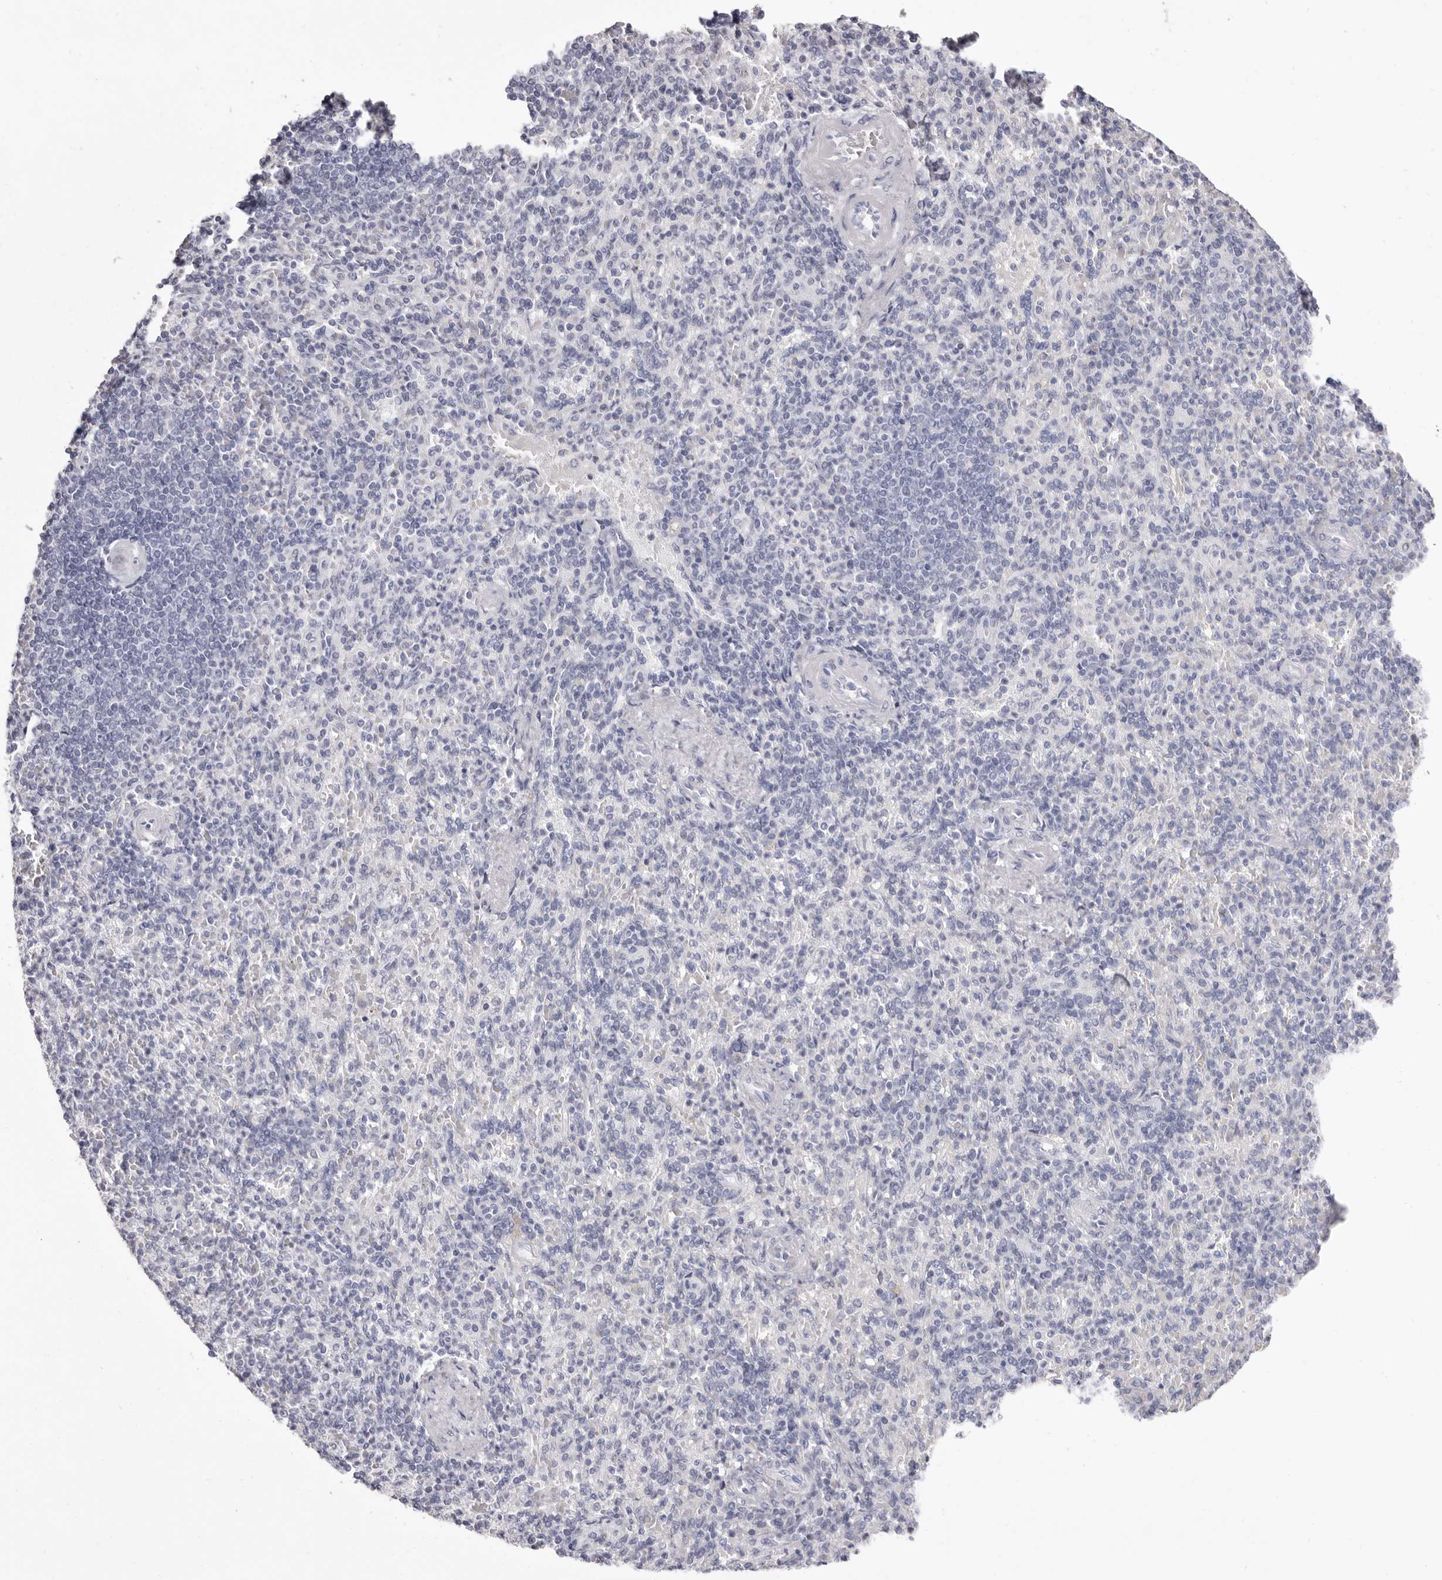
{"staining": {"intensity": "negative", "quantity": "none", "location": "none"}, "tissue": "spleen", "cell_type": "Cells in red pulp", "image_type": "normal", "snomed": [{"axis": "morphology", "description": "Normal tissue, NOS"}, {"axis": "topography", "description": "Spleen"}], "caption": "This photomicrograph is of normal spleen stained with IHC to label a protein in brown with the nuclei are counter-stained blue. There is no staining in cells in red pulp. (Brightfield microscopy of DAB immunohistochemistry (IHC) at high magnification).", "gene": "LPO", "patient": {"sex": "female", "age": 74}}